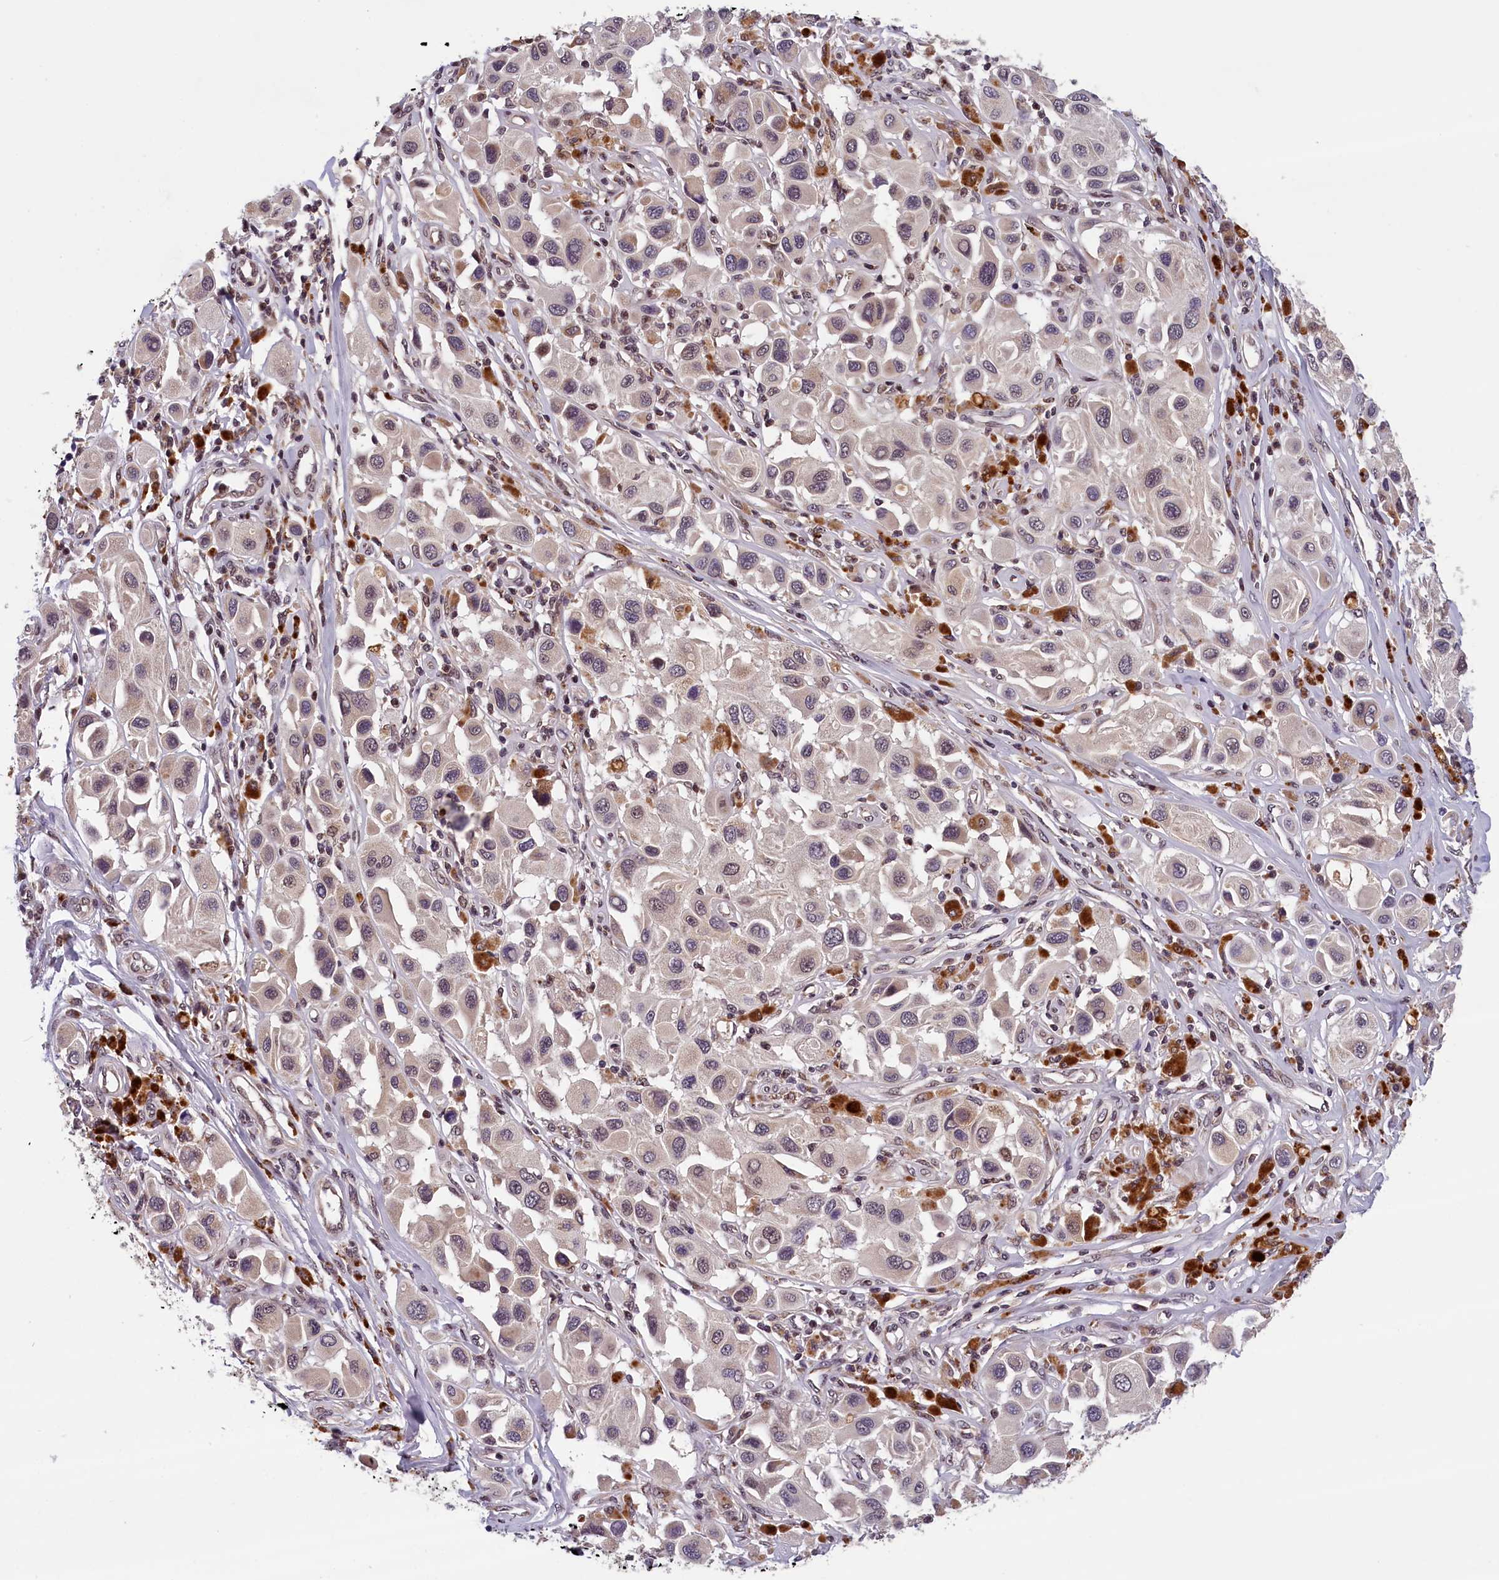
{"staining": {"intensity": "negative", "quantity": "none", "location": "none"}, "tissue": "melanoma", "cell_type": "Tumor cells", "image_type": "cancer", "snomed": [{"axis": "morphology", "description": "Malignant melanoma, Metastatic site"}, {"axis": "topography", "description": "Skin"}], "caption": "Immunohistochemistry photomicrograph of neoplastic tissue: human melanoma stained with DAB (3,3'-diaminobenzidine) displays no significant protein expression in tumor cells.", "gene": "KCNK6", "patient": {"sex": "male", "age": 41}}